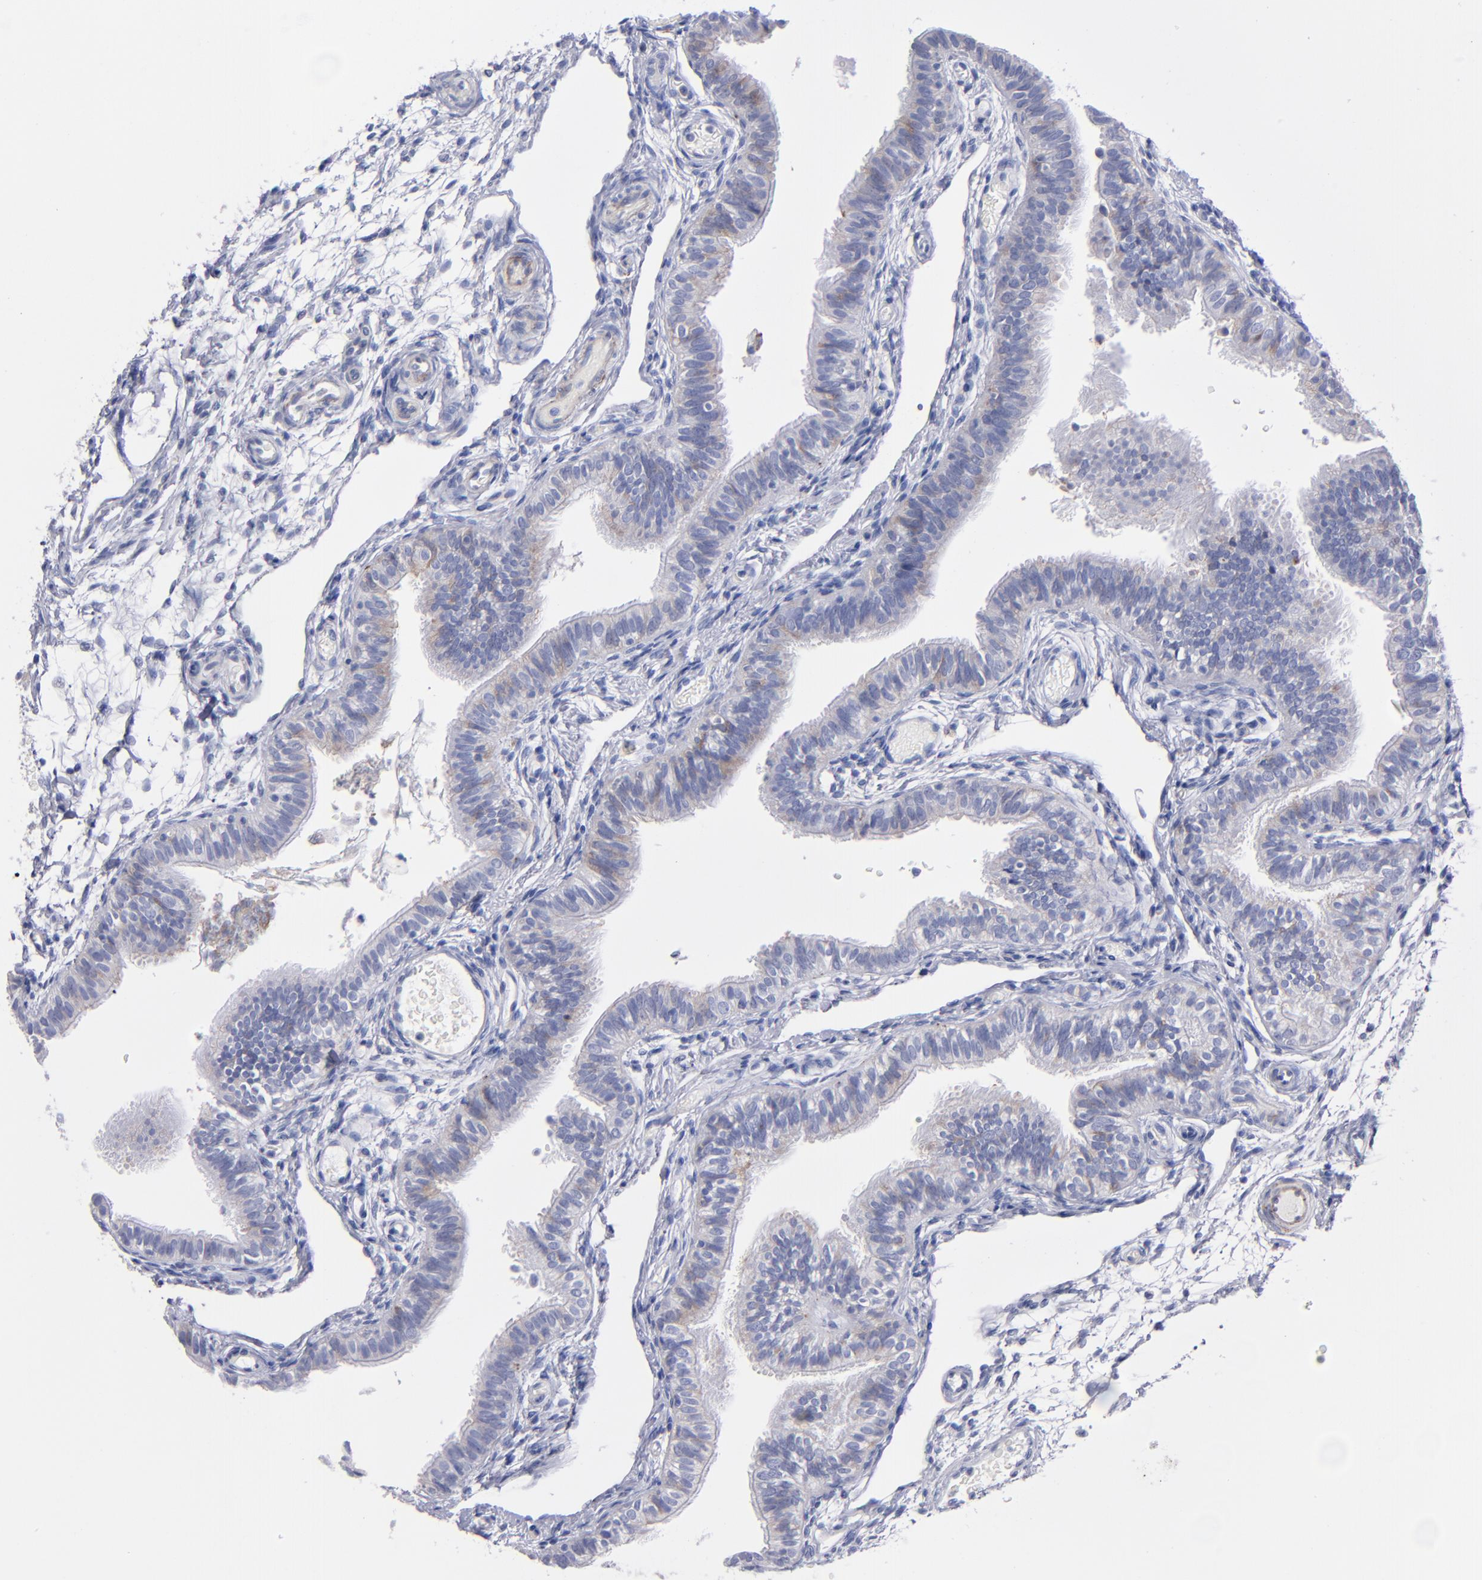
{"staining": {"intensity": "weak", "quantity": "<25%", "location": "cytoplasmic/membranous"}, "tissue": "fallopian tube", "cell_type": "Glandular cells", "image_type": "normal", "snomed": [{"axis": "morphology", "description": "Normal tissue, NOS"}, {"axis": "morphology", "description": "Dermoid, NOS"}, {"axis": "topography", "description": "Fallopian tube"}], "caption": "Immunohistochemistry (IHC) of benign fallopian tube demonstrates no staining in glandular cells.", "gene": "MFGE8", "patient": {"sex": "female", "age": 33}}